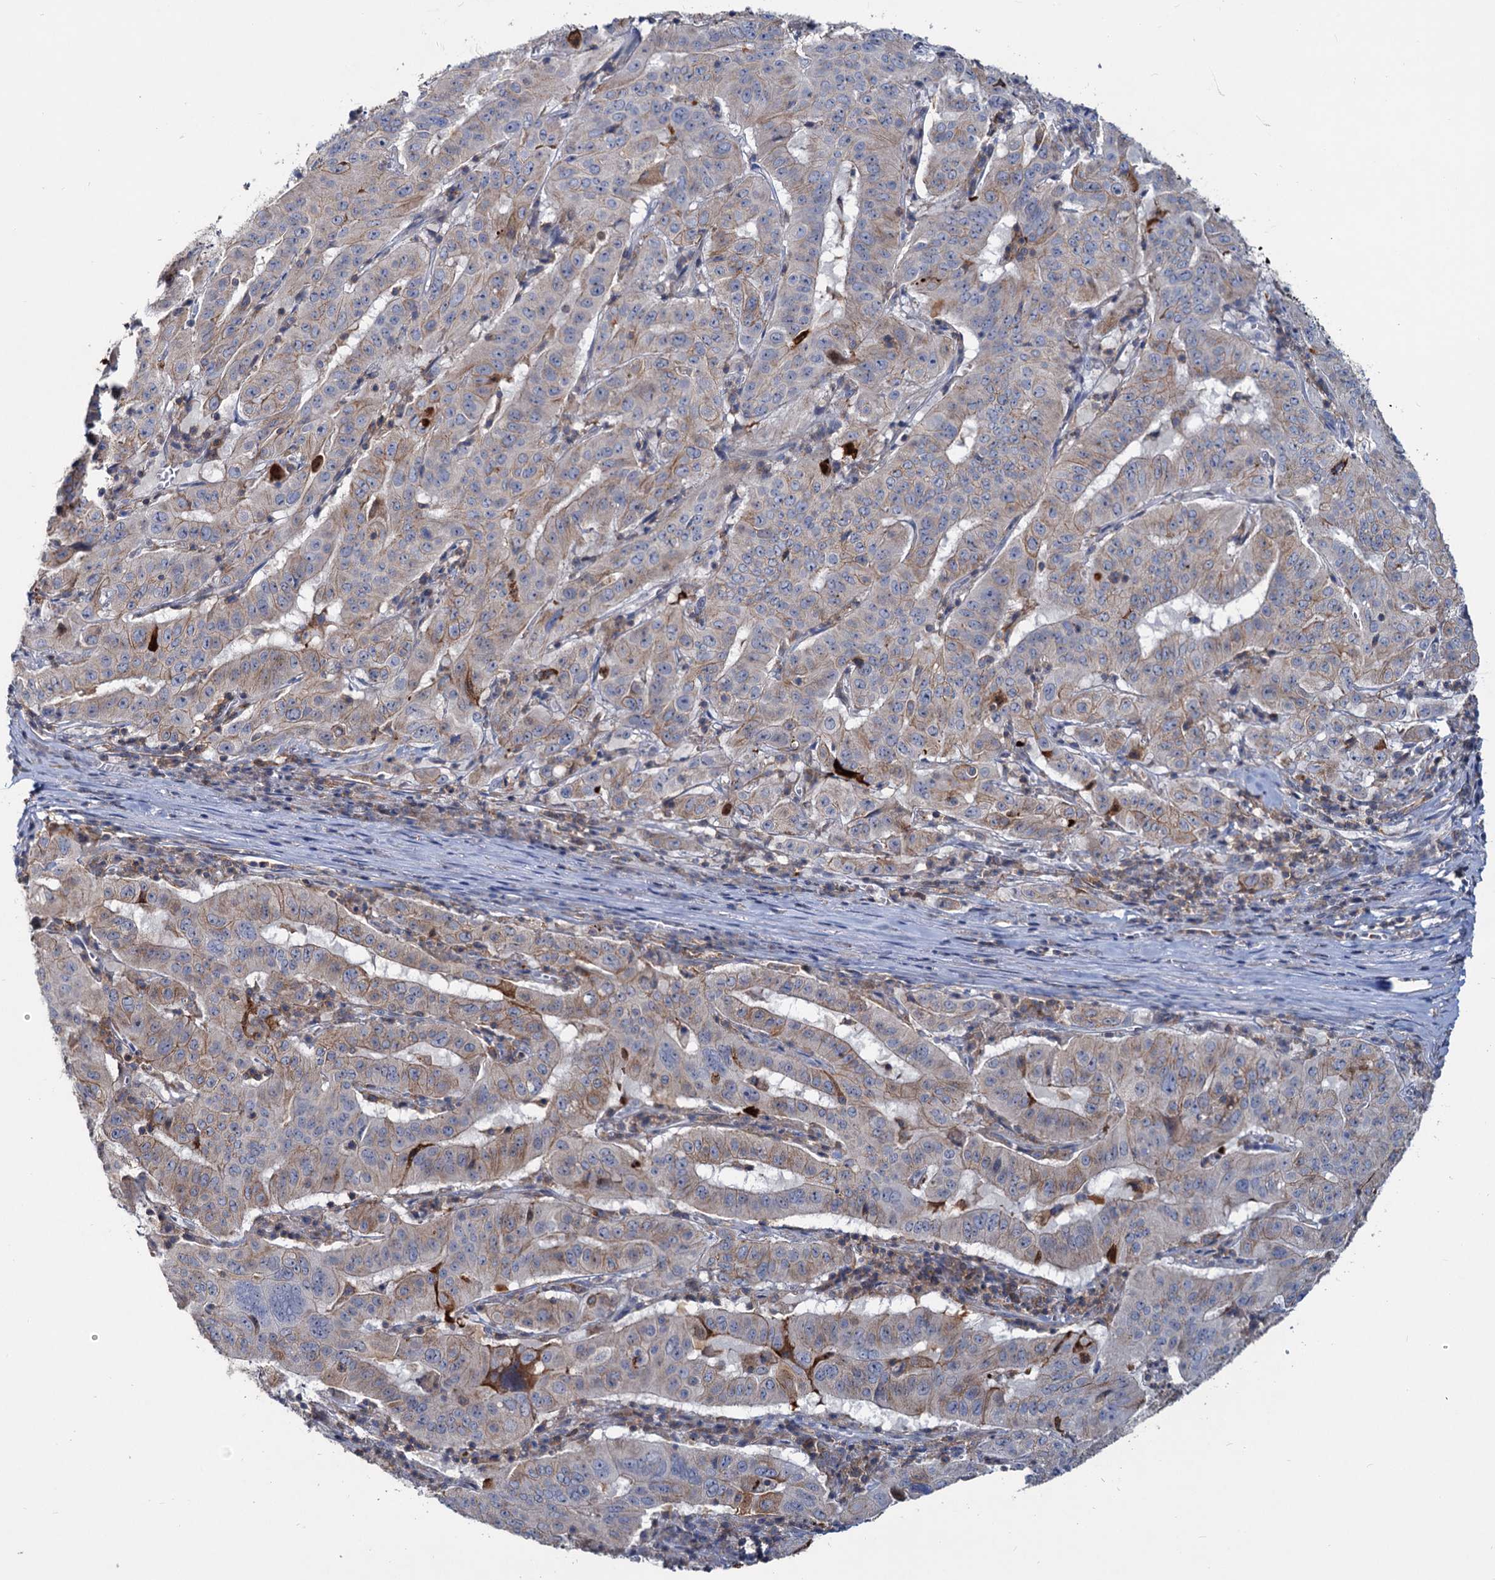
{"staining": {"intensity": "weak", "quantity": "25%-75%", "location": "cytoplasmic/membranous"}, "tissue": "pancreatic cancer", "cell_type": "Tumor cells", "image_type": "cancer", "snomed": [{"axis": "morphology", "description": "Adenocarcinoma, NOS"}, {"axis": "topography", "description": "Pancreas"}], "caption": "Adenocarcinoma (pancreatic) stained with DAB (3,3'-diaminobenzidine) immunohistochemistry (IHC) displays low levels of weak cytoplasmic/membranous expression in about 25%-75% of tumor cells. Nuclei are stained in blue.", "gene": "LRCH4", "patient": {"sex": "male", "age": 63}}